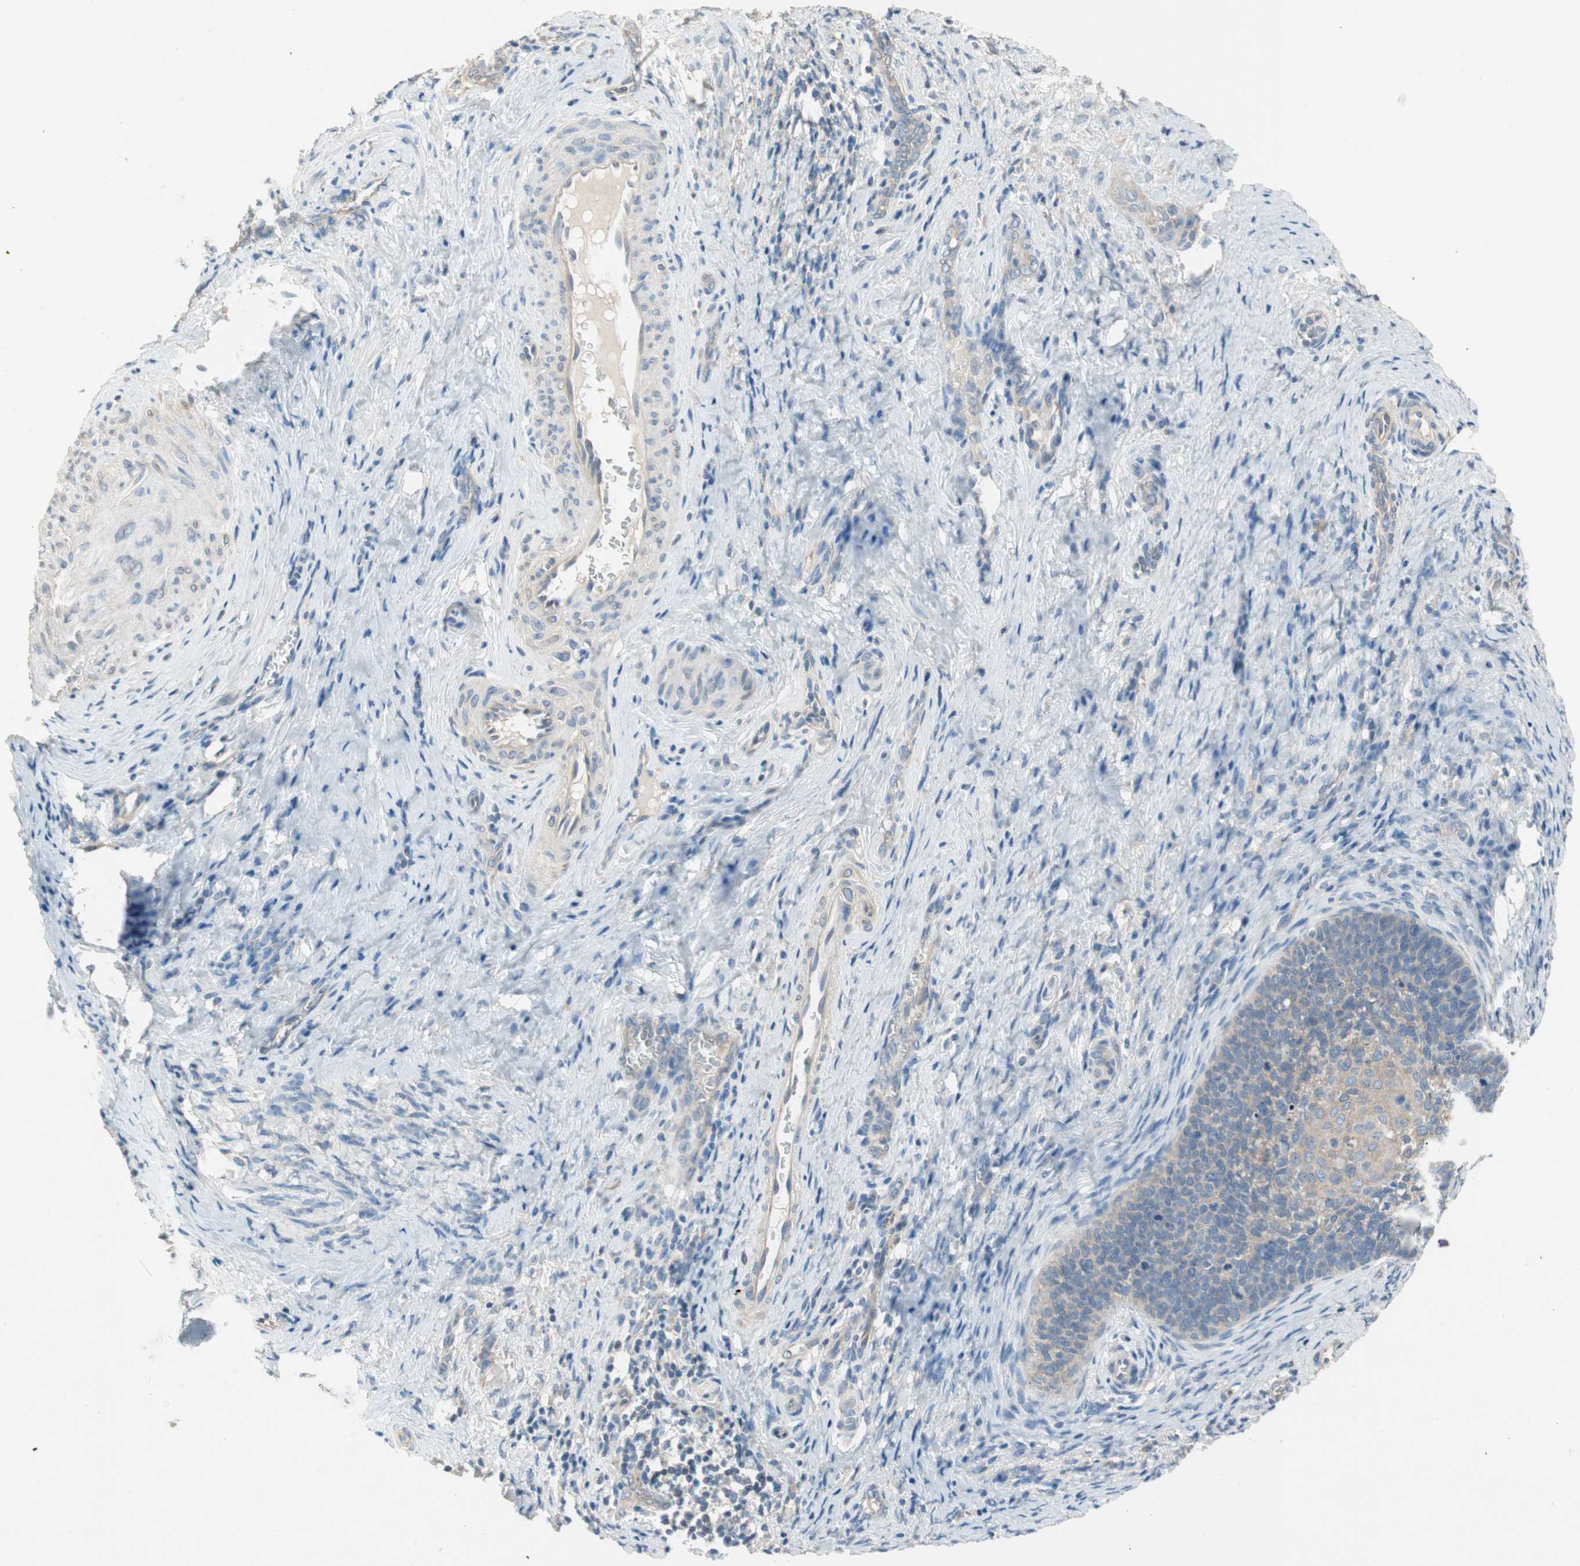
{"staining": {"intensity": "weak", "quantity": "<25%", "location": "cytoplasmic/membranous"}, "tissue": "cervical cancer", "cell_type": "Tumor cells", "image_type": "cancer", "snomed": [{"axis": "morphology", "description": "Squamous cell carcinoma, NOS"}, {"axis": "topography", "description": "Cervix"}], "caption": "Tumor cells are negative for protein expression in human cervical squamous cell carcinoma.", "gene": "GLUL", "patient": {"sex": "female", "age": 33}}